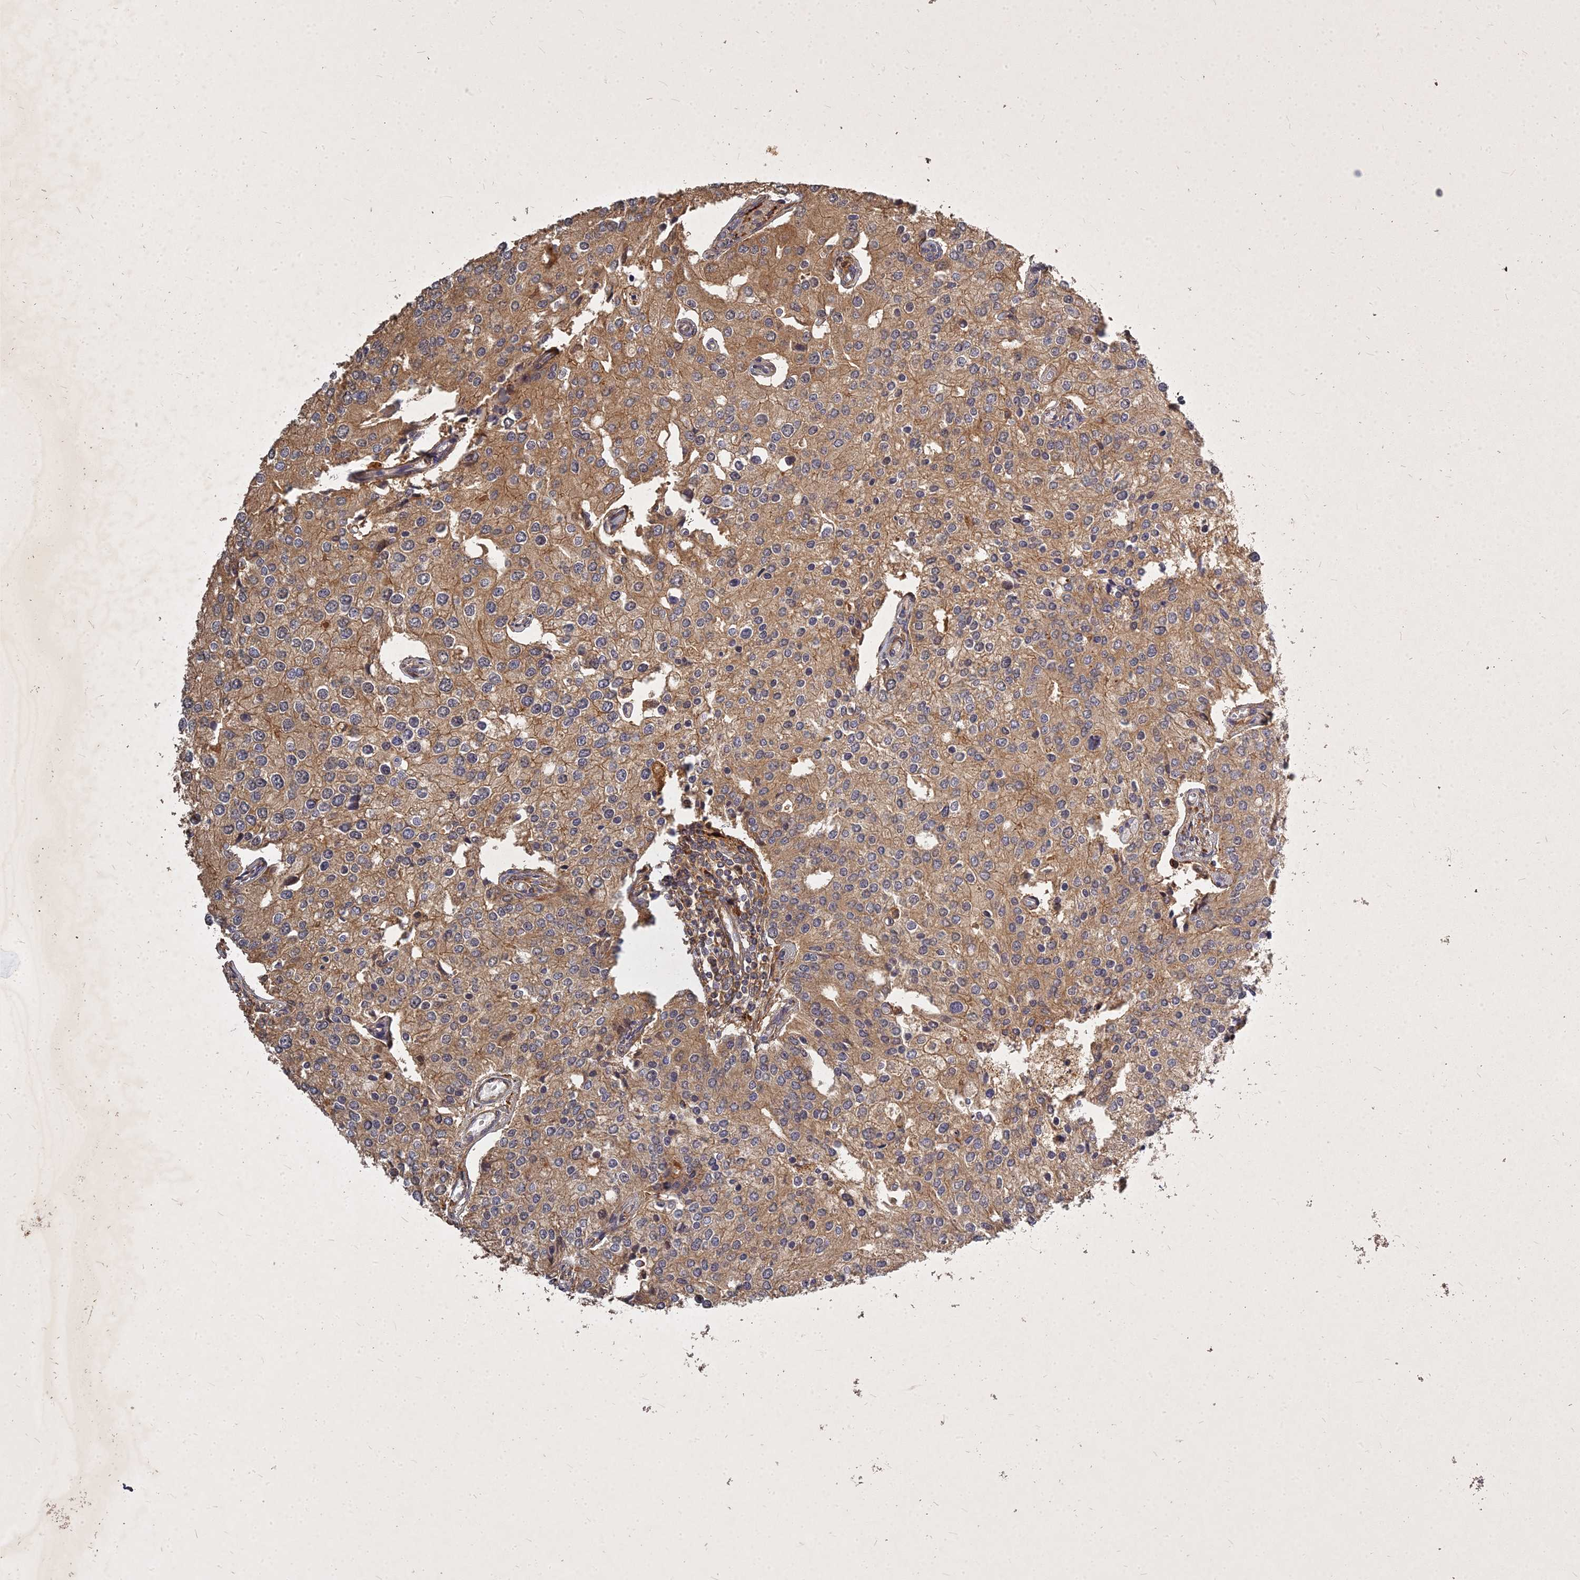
{"staining": {"intensity": "moderate", "quantity": ">75%", "location": "cytoplasmic/membranous"}, "tissue": "prostate cancer", "cell_type": "Tumor cells", "image_type": "cancer", "snomed": [{"axis": "morphology", "description": "Adenocarcinoma, High grade"}, {"axis": "topography", "description": "Prostate"}], "caption": "IHC (DAB) staining of prostate cancer (high-grade adenocarcinoma) exhibits moderate cytoplasmic/membranous protein staining in approximately >75% of tumor cells.", "gene": "UBE2W", "patient": {"sex": "male", "age": 62}}